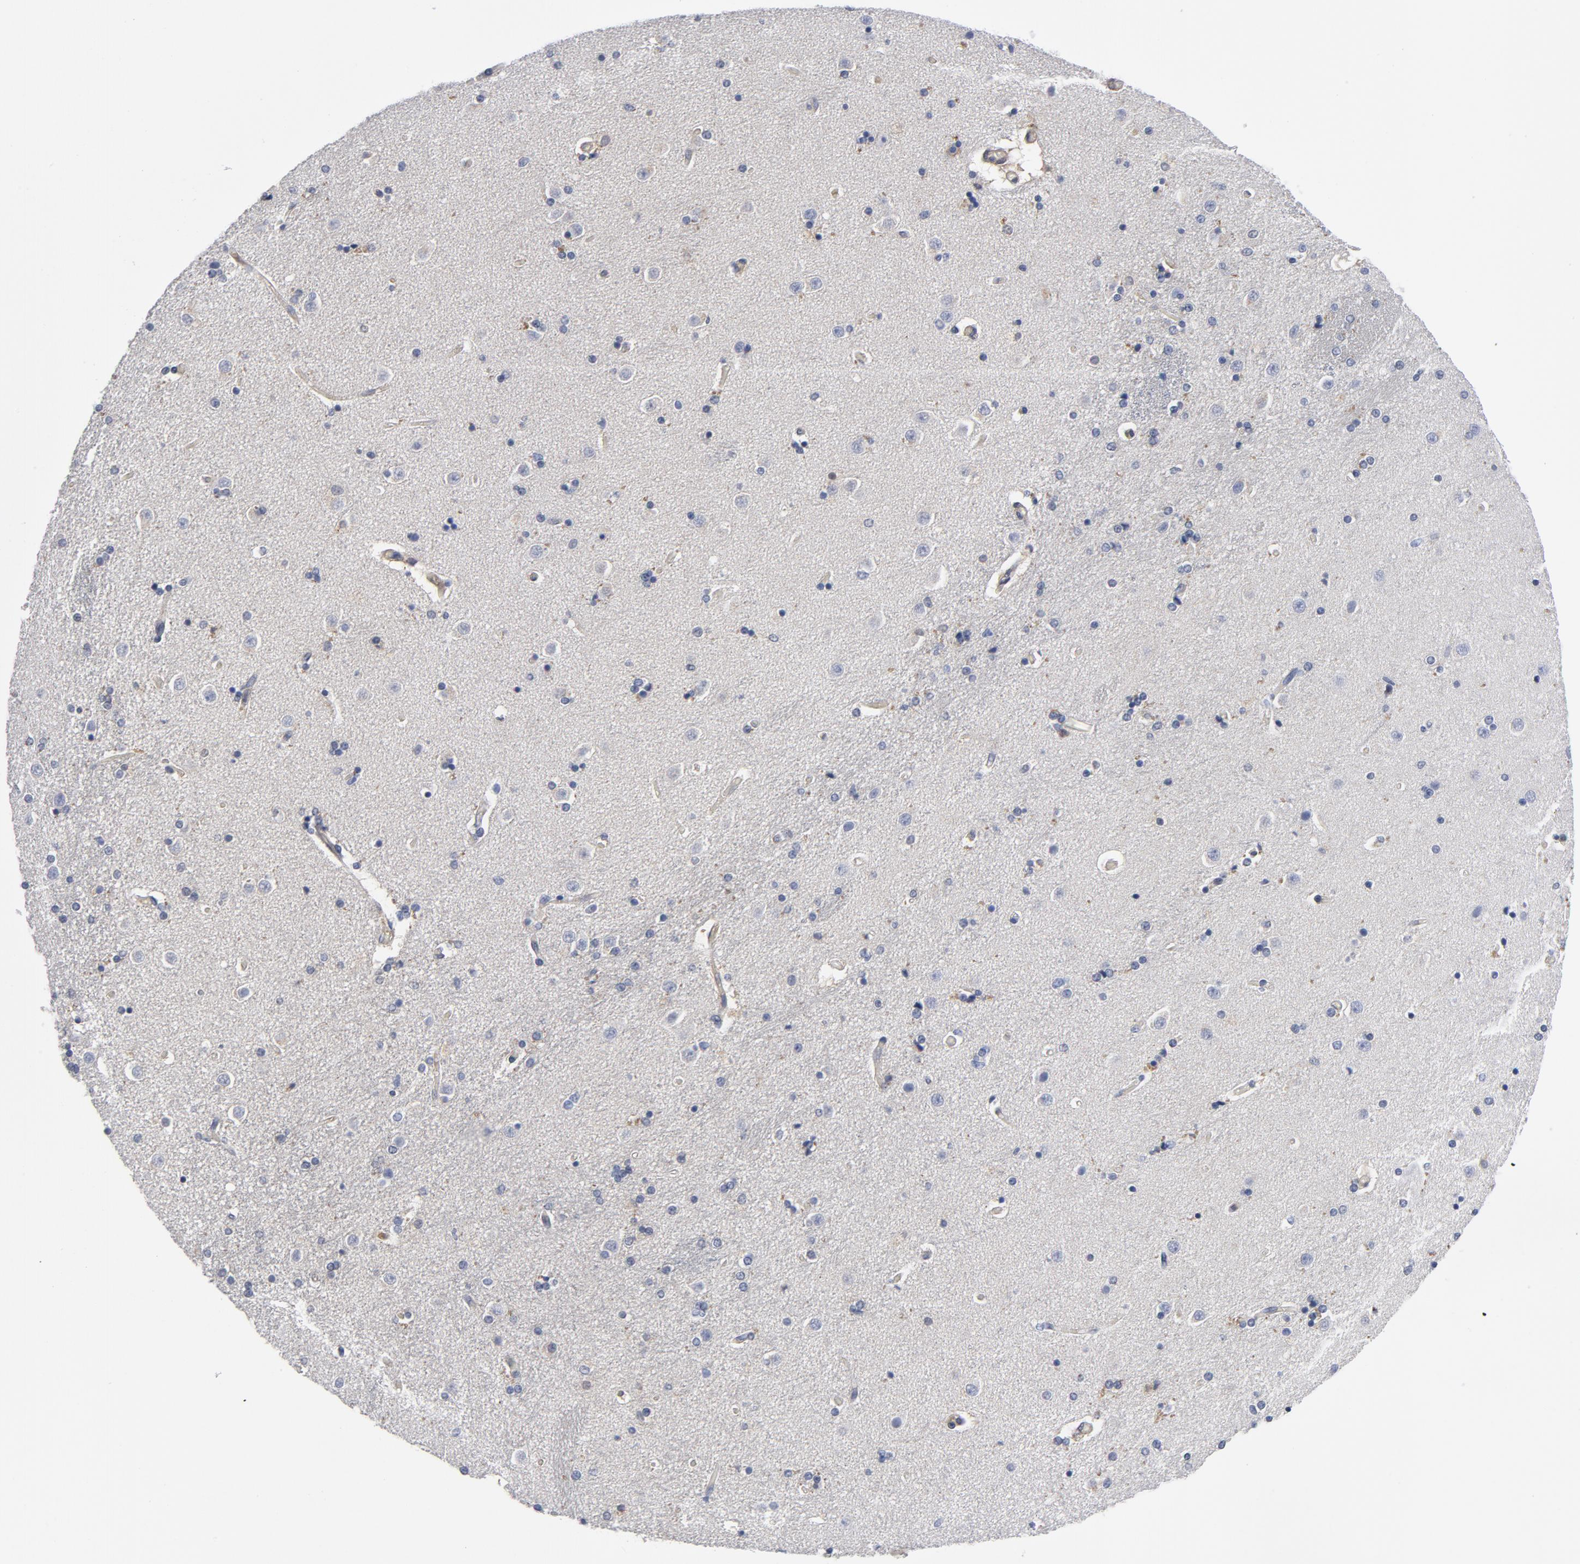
{"staining": {"intensity": "negative", "quantity": "none", "location": "none"}, "tissue": "caudate", "cell_type": "Glial cells", "image_type": "normal", "snomed": [{"axis": "morphology", "description": "Normal tissue, NOS"}, {"axis": "topography", "description": "Lateral ventricle wall"}], "caption": "An immunohistochemistry (IHC) micrograph of unremarkable caudate is shown. There is no staining in glial cells of caudate.", "gene": "TRADD", "patient": {"sex": "female", "age": 54}}